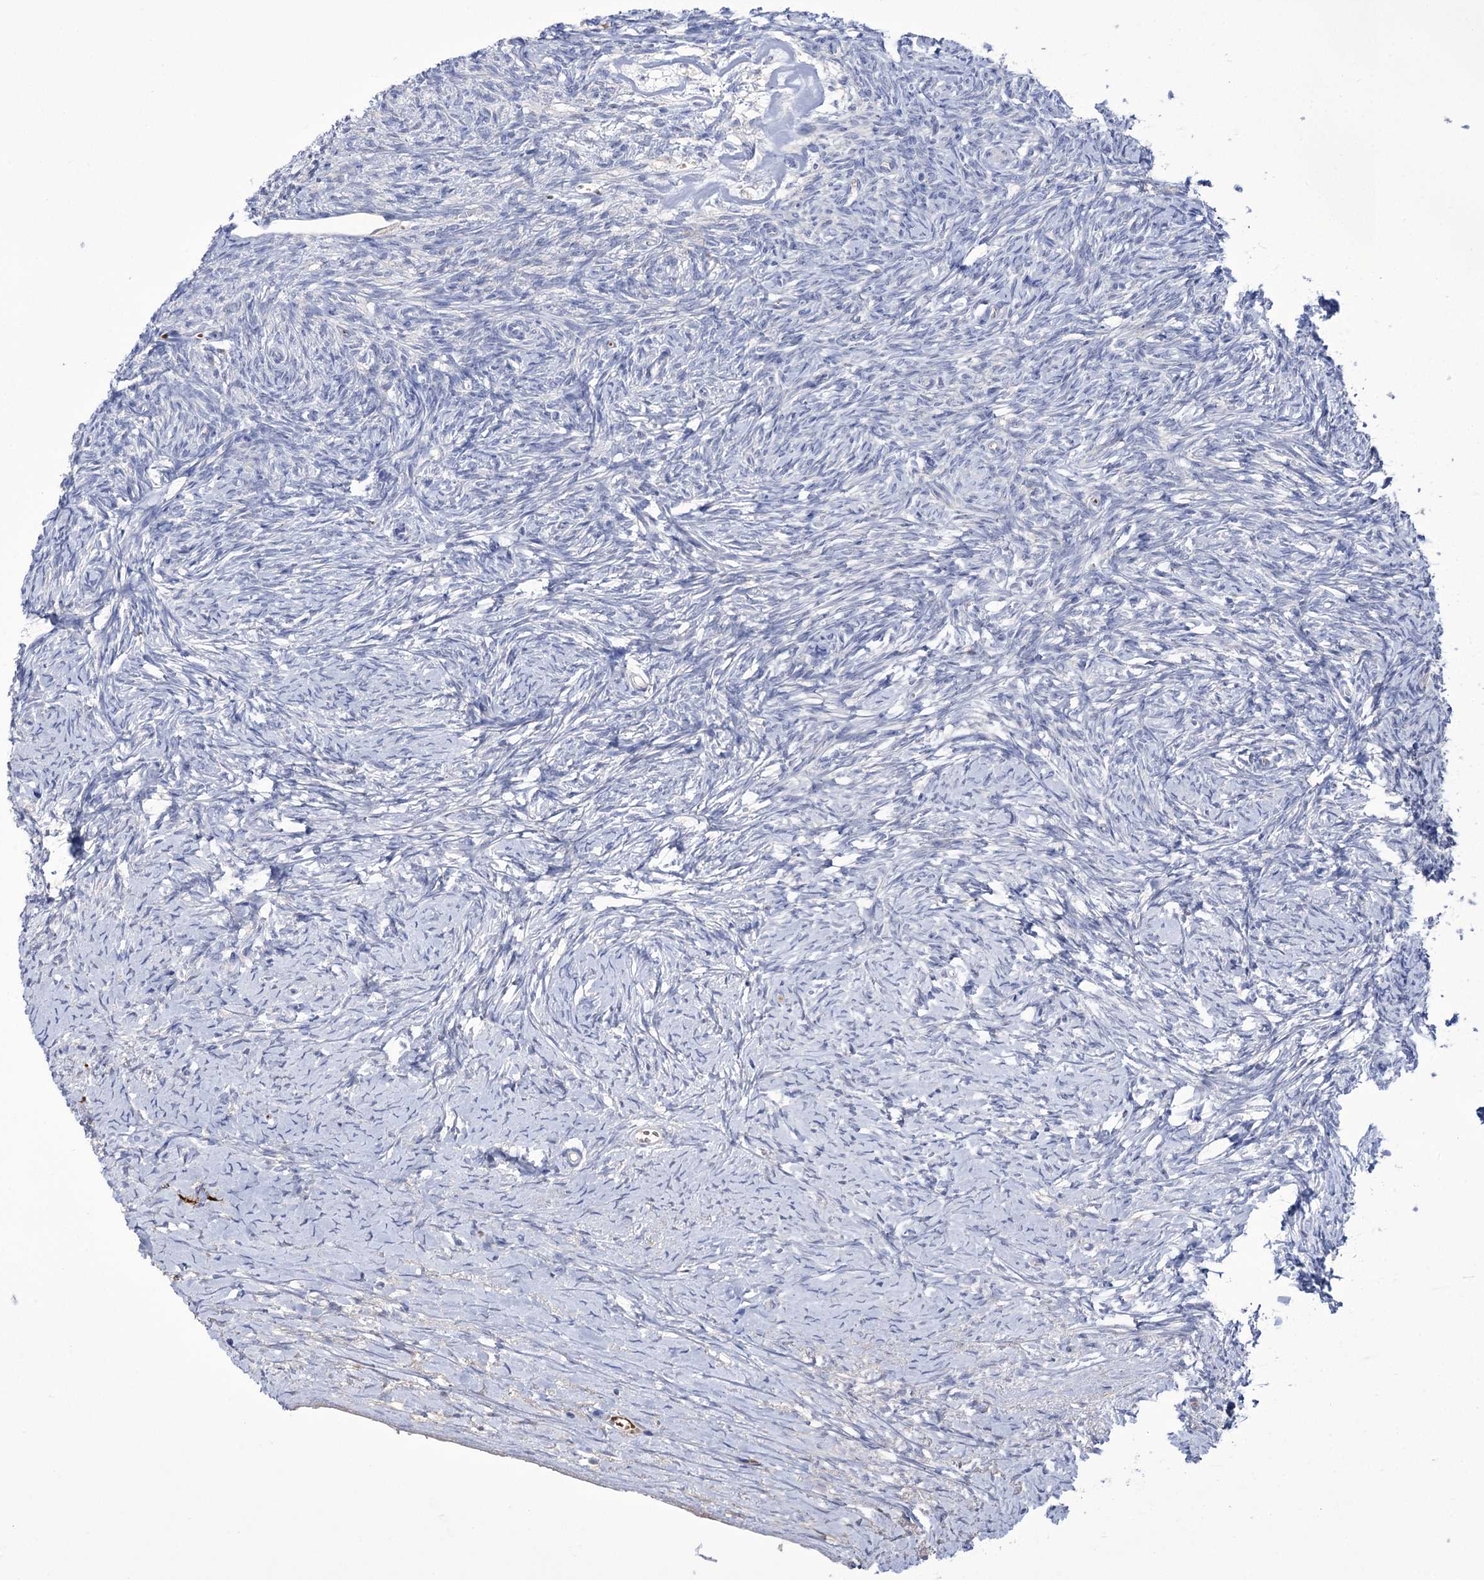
{"staining": {"intensity": "negative", "quantity": "none", "location": "none"}, "tissue": "ovary", "cell_type": "Ovarian stroma cells", "image_type": "normal", "snomed": [{"axis": "morphology", "description": "Normal tissue, NOS"}, {"axis": "morphology", "description": "Developmental malformation"}, {"axis": "topography", "description": "Ovary"}], "caption": "The histopathology image reveals no significant positivity in ovarian stroma cells of ovary.", "gene": "ZNF622", "patient": {"sex": "female", "age": 39}}